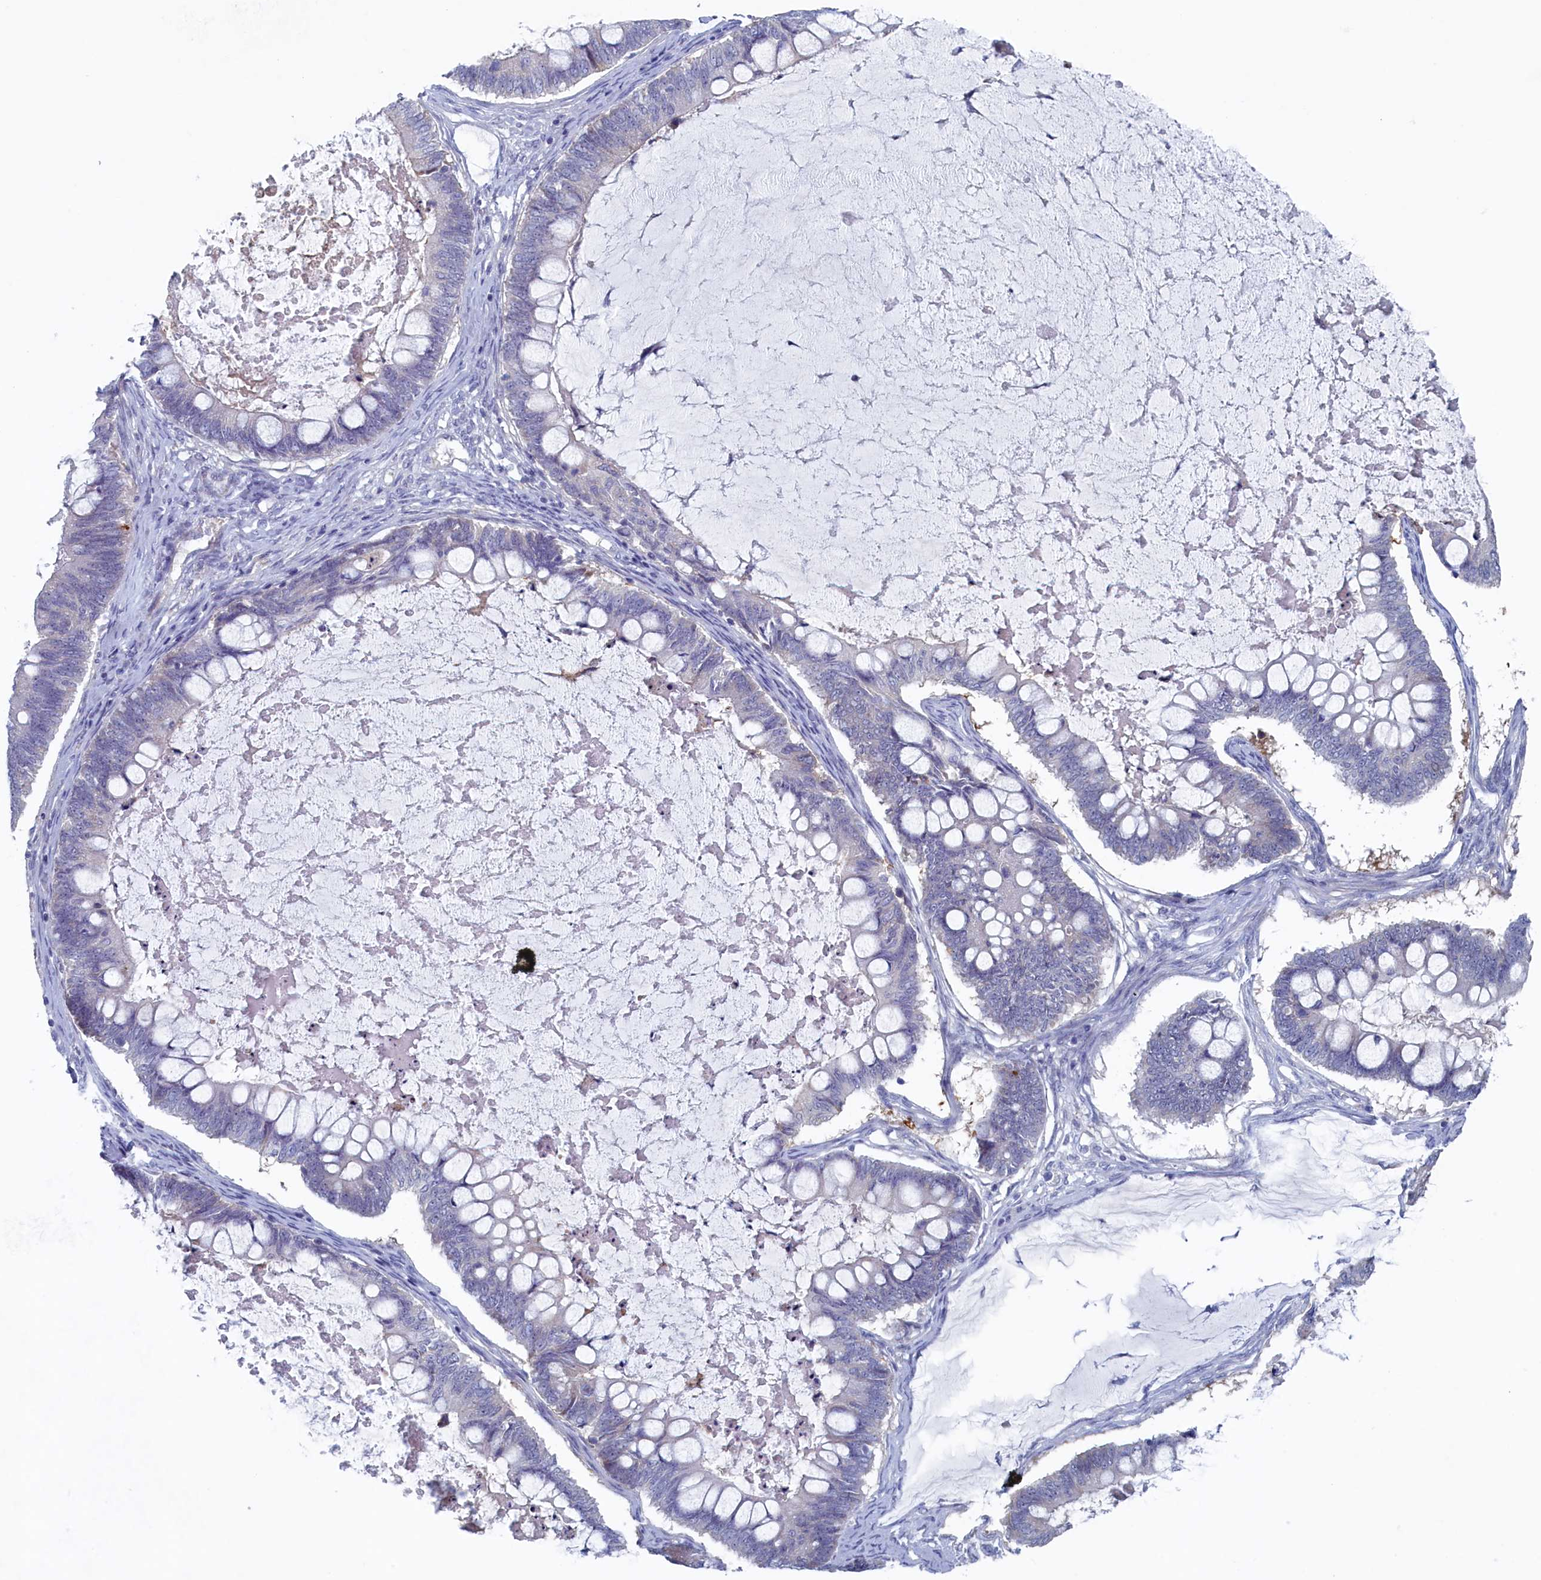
{"staining": {"intensity": "negative", "quantity": "none", "location": "none"}, "tissue": "ovarian cancer", "cell_type": "Tumor cells", "image_type": "cancer", "snomed": [{"axis": "morphology", "description": "Cystadenocarcinoma, mucinous, NOS"}, {"axis": "topography", "description": "Ovary"}], "caption": "Tumor cells are negative for brown protein staining in ovarian cancer.", "gene": "WDR76", "patient": {"sex": "female", "age": 61}}